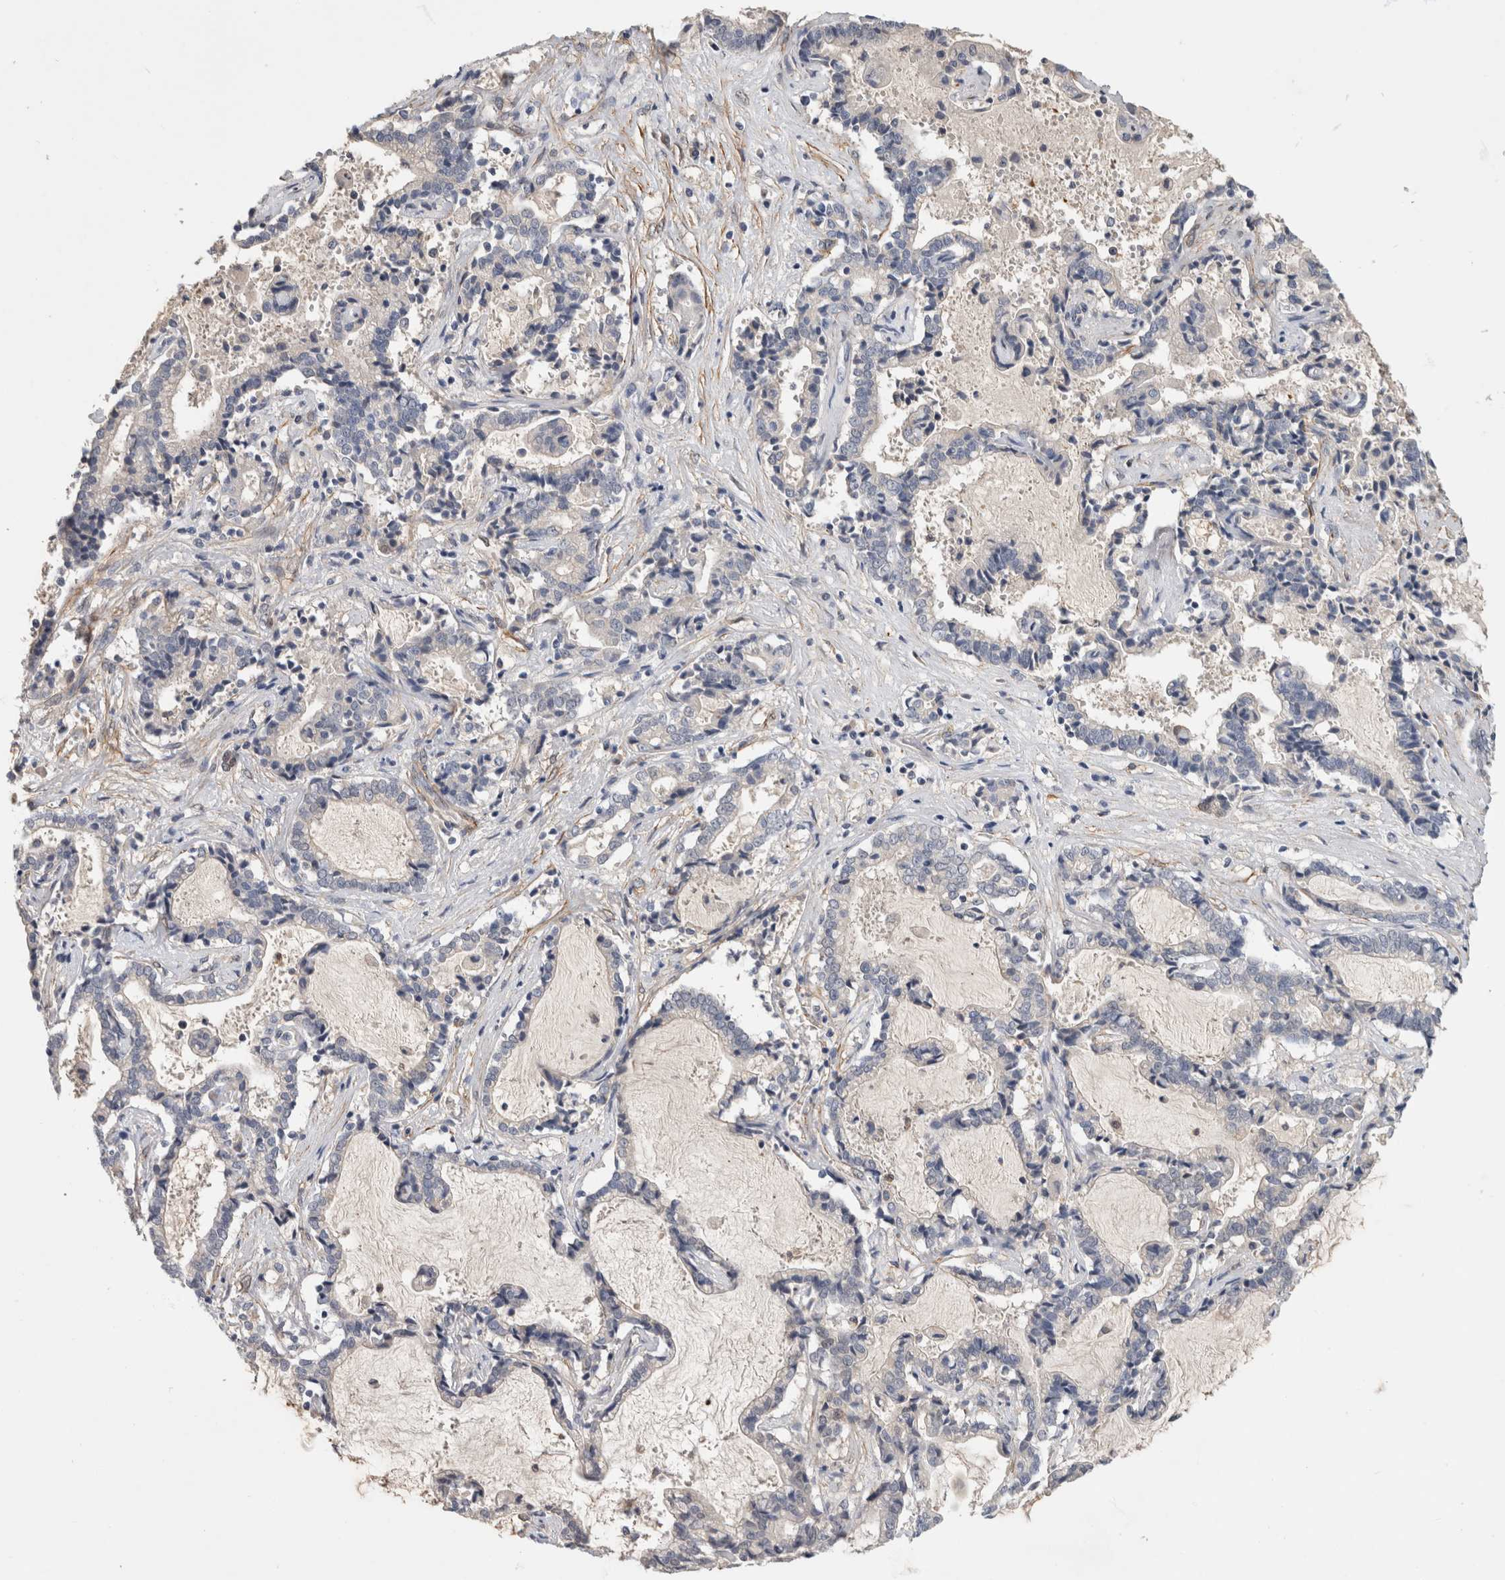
{"staining": {"intensity": "negative", "quantity": "none", "location": "none"}, "tissue": "liver cancer", "cell_type": "Tumor cells", "image_type": "cancer", "snomed": [{"axis": "morphology", "description": "Cholangiocarcinoma"}, {"axis": "topography", "description": "Liver"}], "caption": "Human liver cancer stained for a protein using immunohistochemistry (IHC) demonstrates no expression in tumor cells.", "gene": "PGM1", "patient": {"sex": "male", "age": 57}}